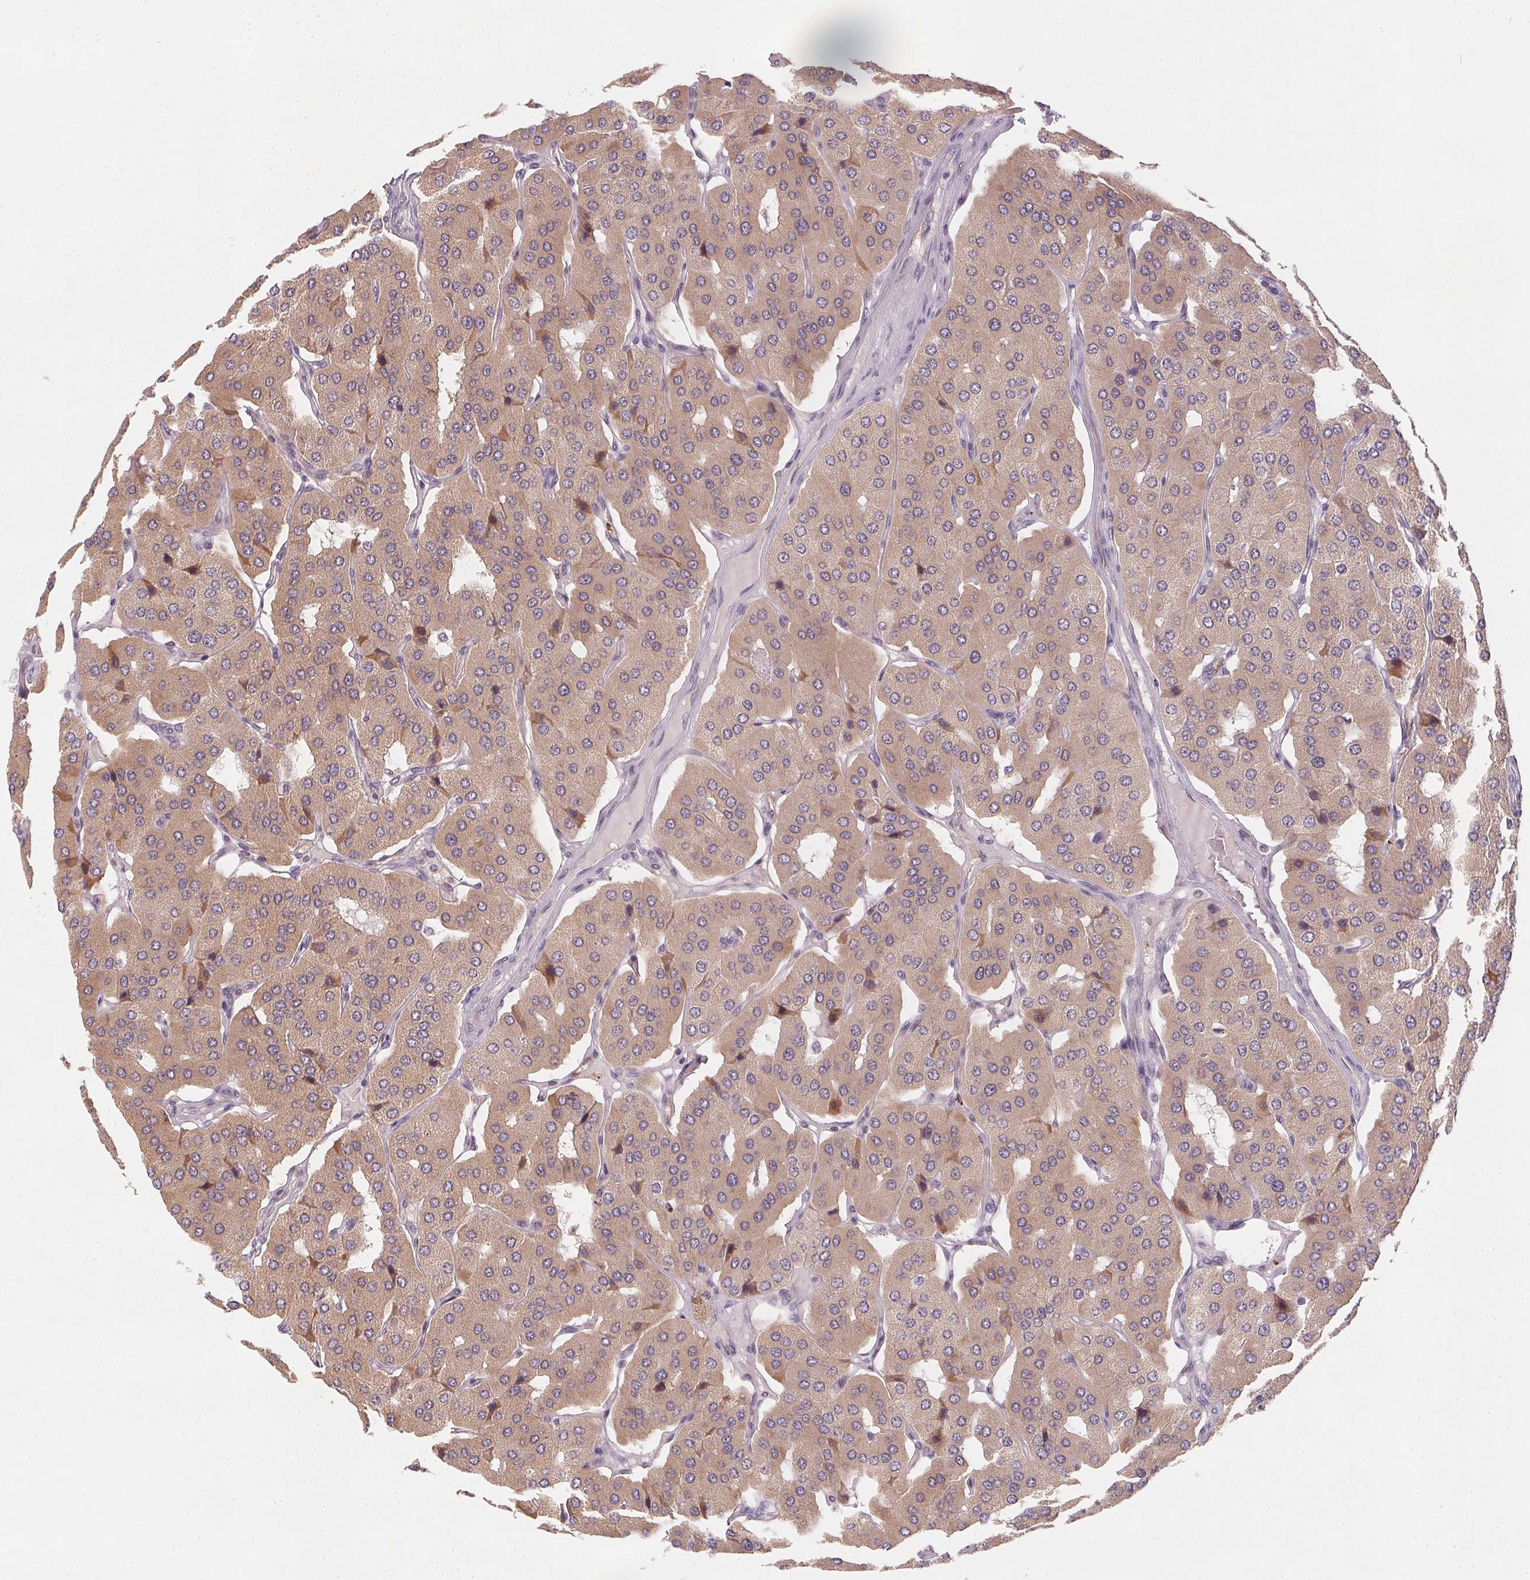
{"staining": {"intensity": "weak", "quantity": ">75%", "location": "cytoplasmic/membranous"}, "tissue": "parathyroid gland", "cell_type": "Glandular cells", "image_type": "normal", "snomed": [{"axis": "morphology", "description": "Normal tissue, NOS"}, {"axis": "morphology", "description": "Adenoma, NOS"}, {"axis": "topography", "description": "Parathyroid gland"}], "caption": "Protein expression analysis of normal parathyroid gland demonstrates weak cytoplasmic/membranous positivity in about >75% of glandular cells. The staining is performed using DAB (3,3'-diaminobenzidine) brown chromogen to label protein expression. The nuclei are counter-stained blue using hematoxylin.", "gene": "NCOA4", "patient": {"sex": "female", "age": 86}}